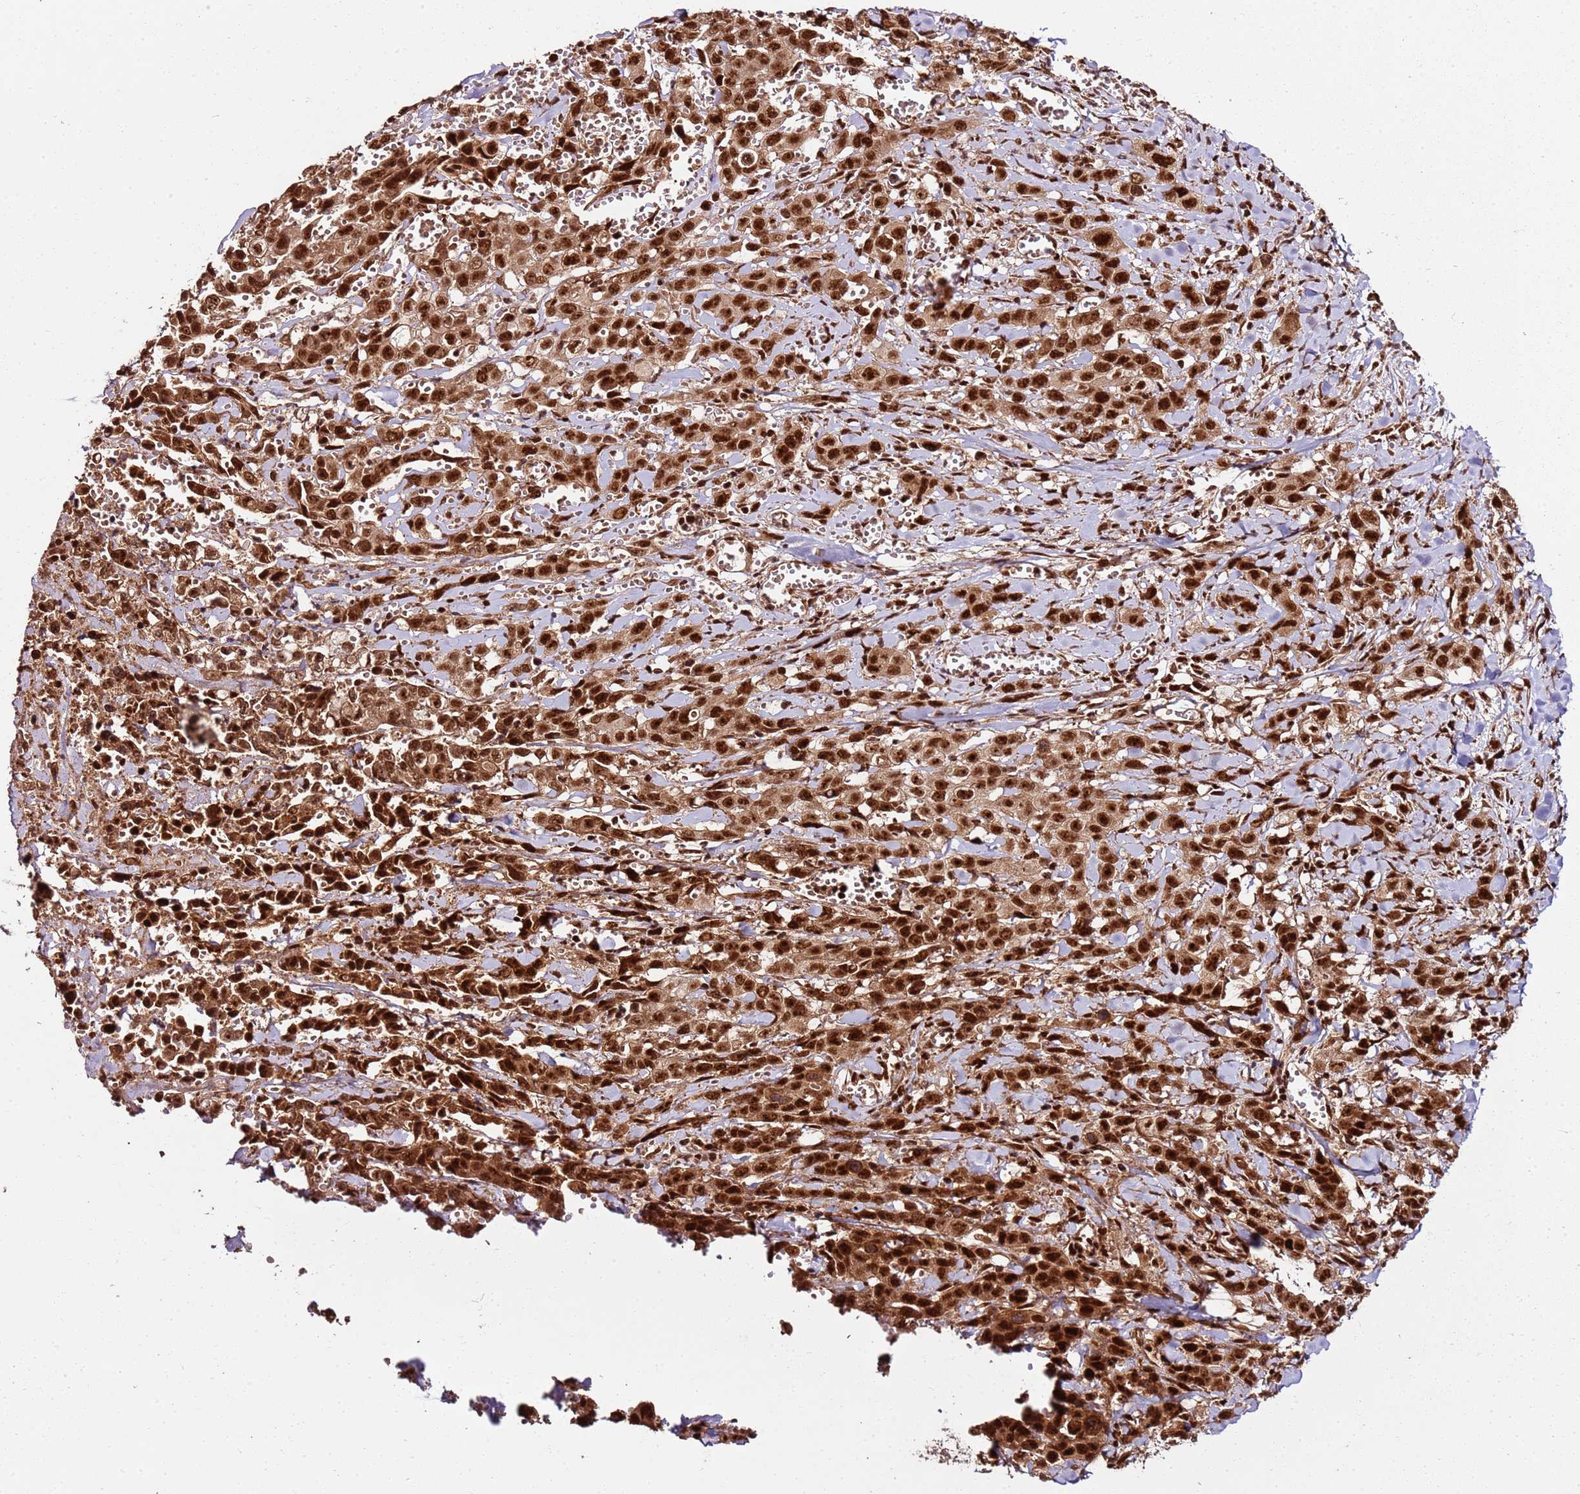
{"staining": {"intensity": "strong", "quantity": ">75%", "location": "nuclear"}, "tissue": "stomach cancer", "cell_type": "Tumor cells", "image_type": "cancer", "snomed": [{"axis": "morphology", "description": "Adenocarcinoma, NOS"}, {"axis": "topography", "description": "Stomach, upper"}], "caption": "Adenocarcinoma (stomach) stained for a protein (brown) reveals strong nuclear positive staining in about >75% of tumor cells.", "gene": "XRN2", "patient": {"sex": "male", "age": 62}}